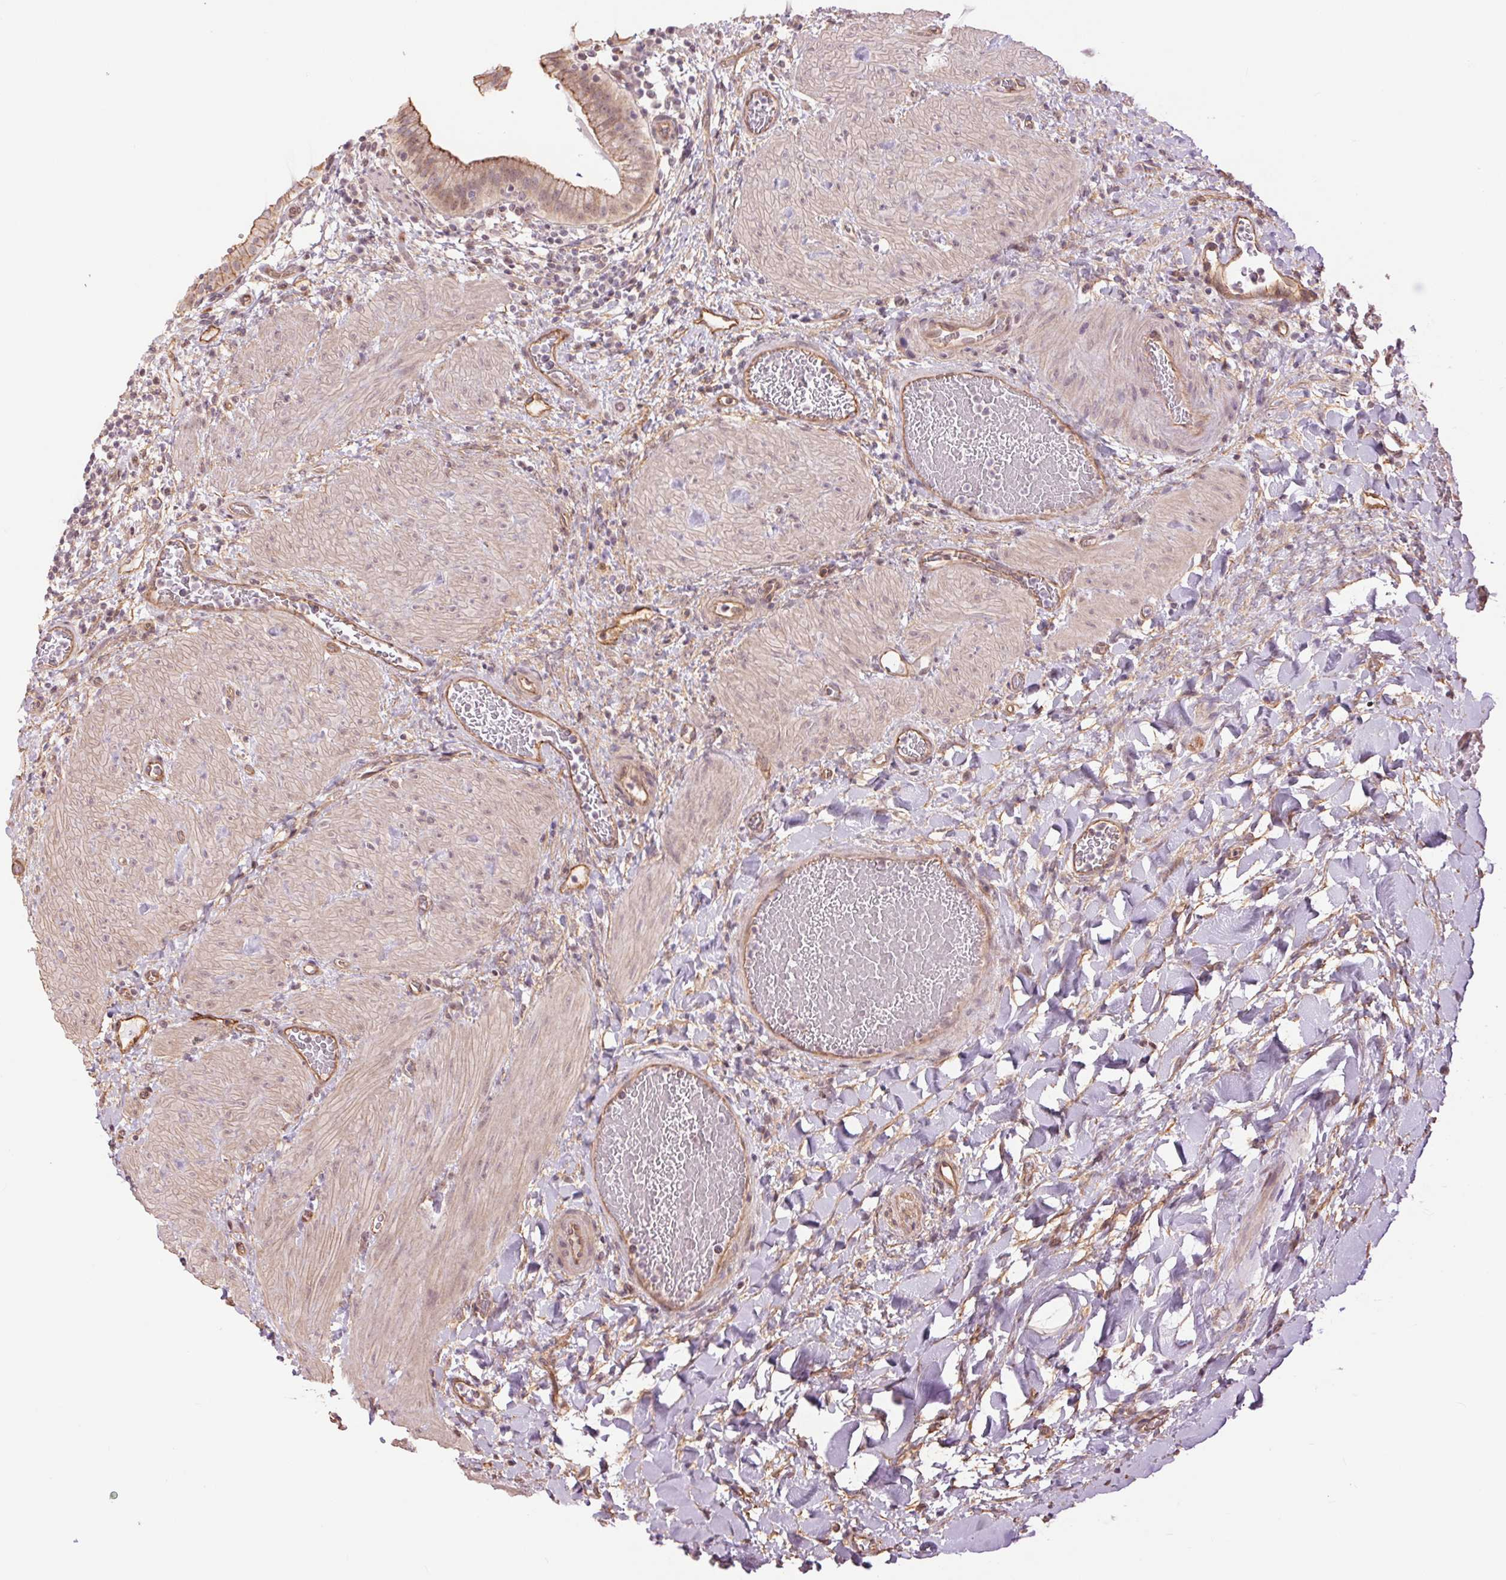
{"staining": {"intensity": "moderate", "quantity": "25%-75%", "location": "cytoplasmic/membranous,nuclear"}, "tissue": "gallbladder", "cell_type": "Glandular cells", "image_type": "normal", "snomed": [{"axis": "morphology", "description": "Normal tissue, NOS"}, {"axis": "topography", "description": "Gallbladder"}], "caption": "Protein staining of normal gallbladder shows moderate cytoplasmic/membranous,nuclear expression in approximately 25%-75% of glandular cells. The staining was performed using DAB (3,3'-diaminobenzidine) to visualize the protein expression in brown, while the nuclei were stained in blue with hematoxylin (Magnification: 20x).", "gene": "PALM", "patient": {"sex": "male", "age": 26}}